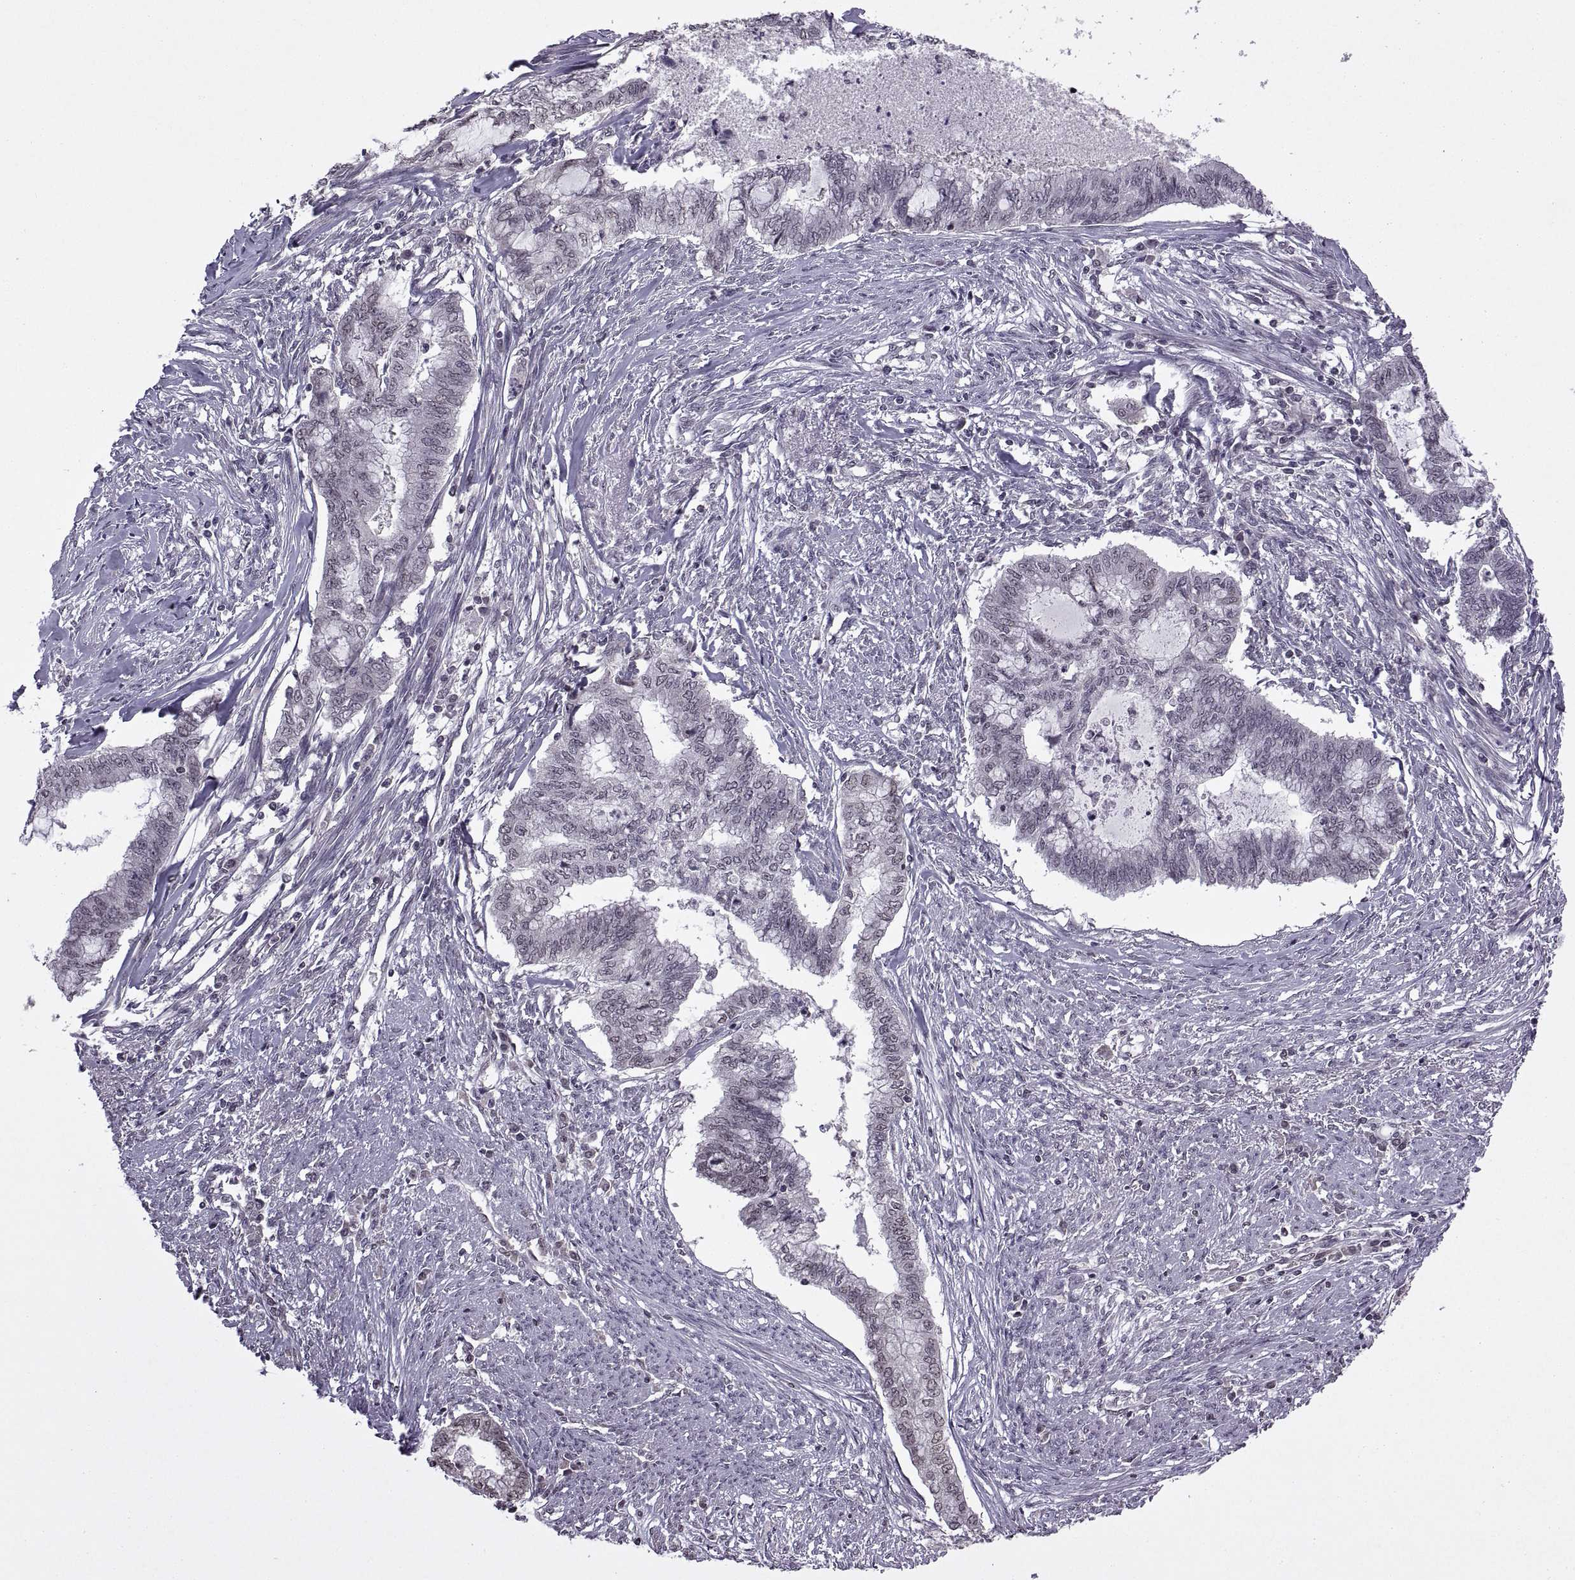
{"staining": {"intensity": "negative", "quantity": "none", "location": "none"}, "tissue": "endometrial cancer", "cell_type": "Tumor cells", "image_type": "cancer", "snomed": [{"axis": "morphology", "description": "Adenocarcinoma, NOS"}, {"axis": "topography", "description": "Endometrium"}], "caption": "IHC image of human adenocarcinoma (endometrial) stained for a protein (brown), which reveals no staining in tumor cells.", "gene": "INTS3", "patient": {"sex": "female", "age": 79}}